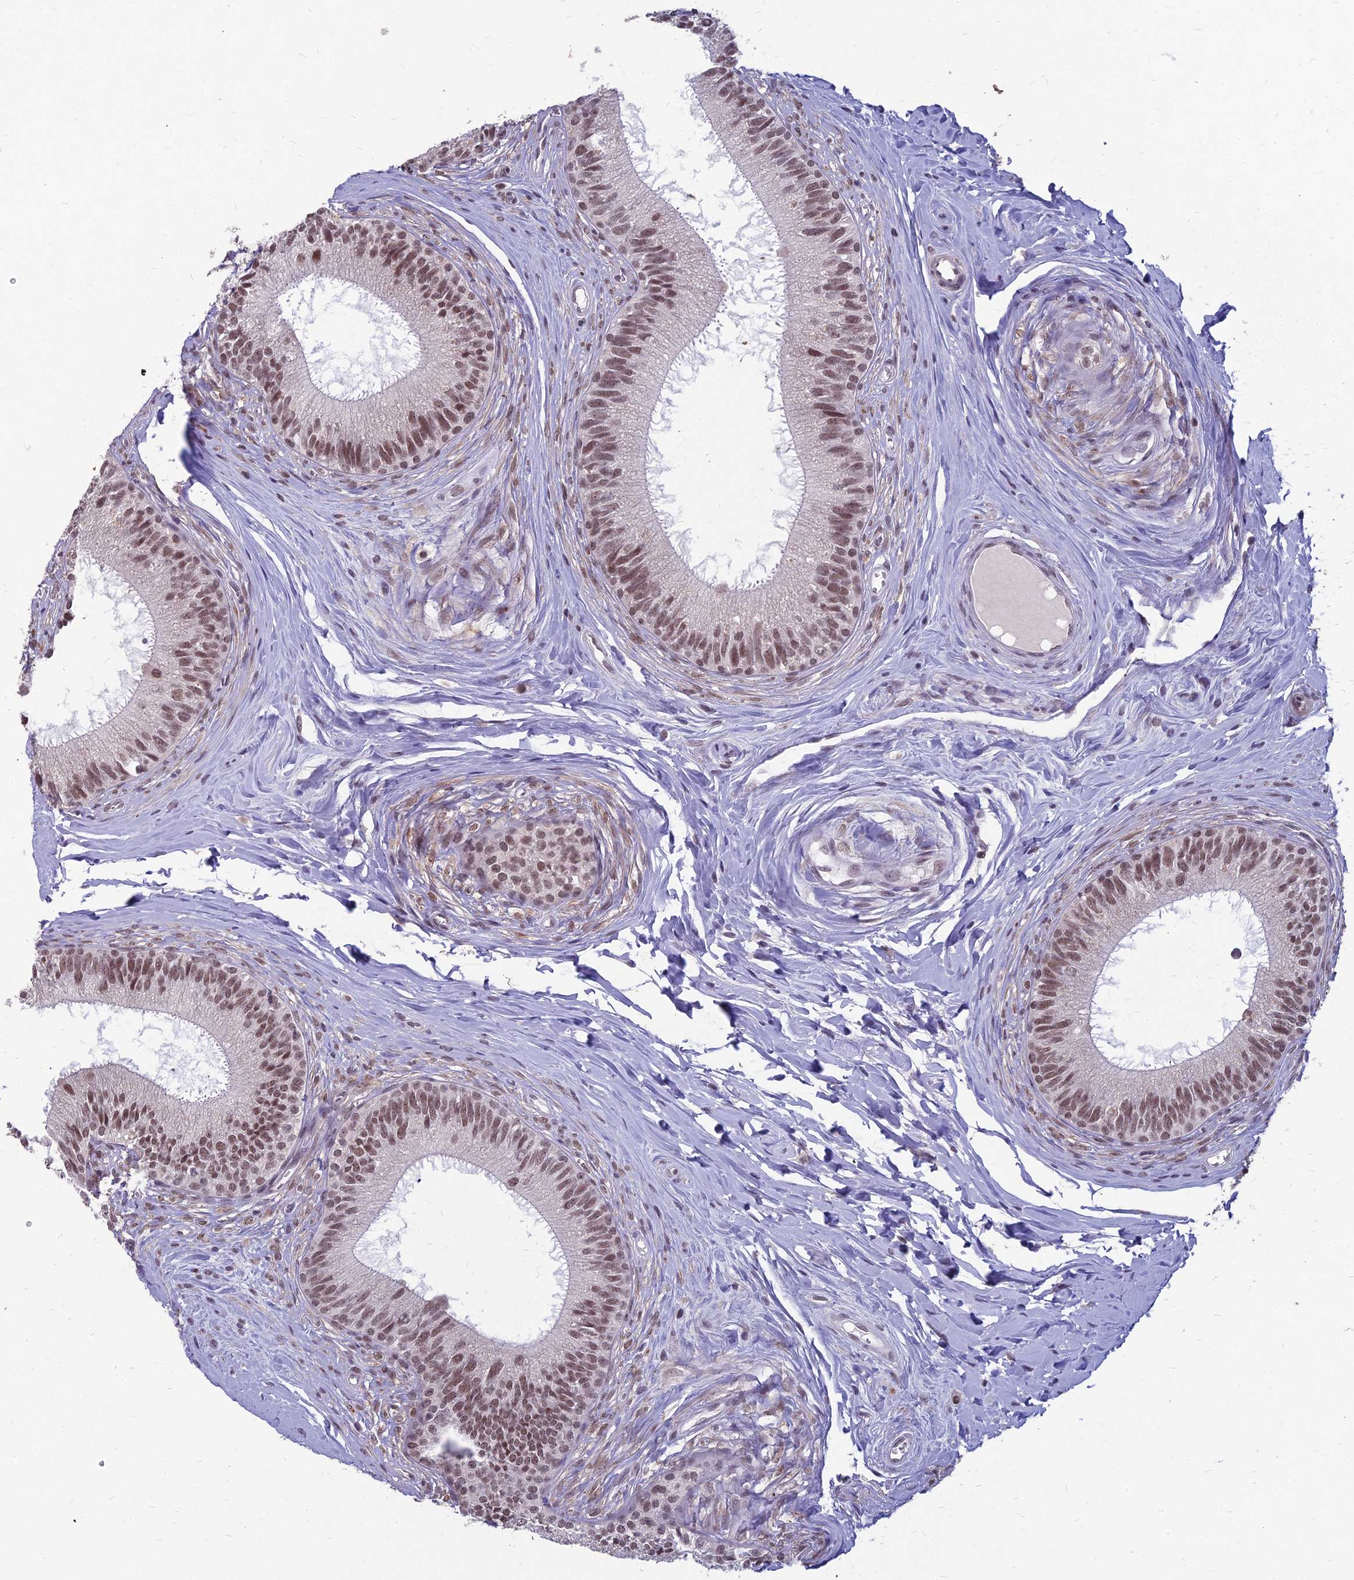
{"staining": {"intensity": "moderate", "quantity": ">75%", "location": "nuclear"}, "tissue": "epididymis", "cell_type": "Glandular cells", "image_type": "normal", "snomed": [{"axis": "morphology", "description": "Normal tissue, NOS"}, {"axis": "topography", "description": "Epididymis"}], "caption": "IHC of normal epididymis demonstrates medium levels of moderate nuclear expression in approximately >75% of glandular cells. The staining is performed using DAB (3,3'-diaminobenzidine) brown chromogen to label protein expression. The nuclei are counter-stained blue using hematoxylin.", "gene": "KAT7", "patient": {"sex": "male", "age": 33}}